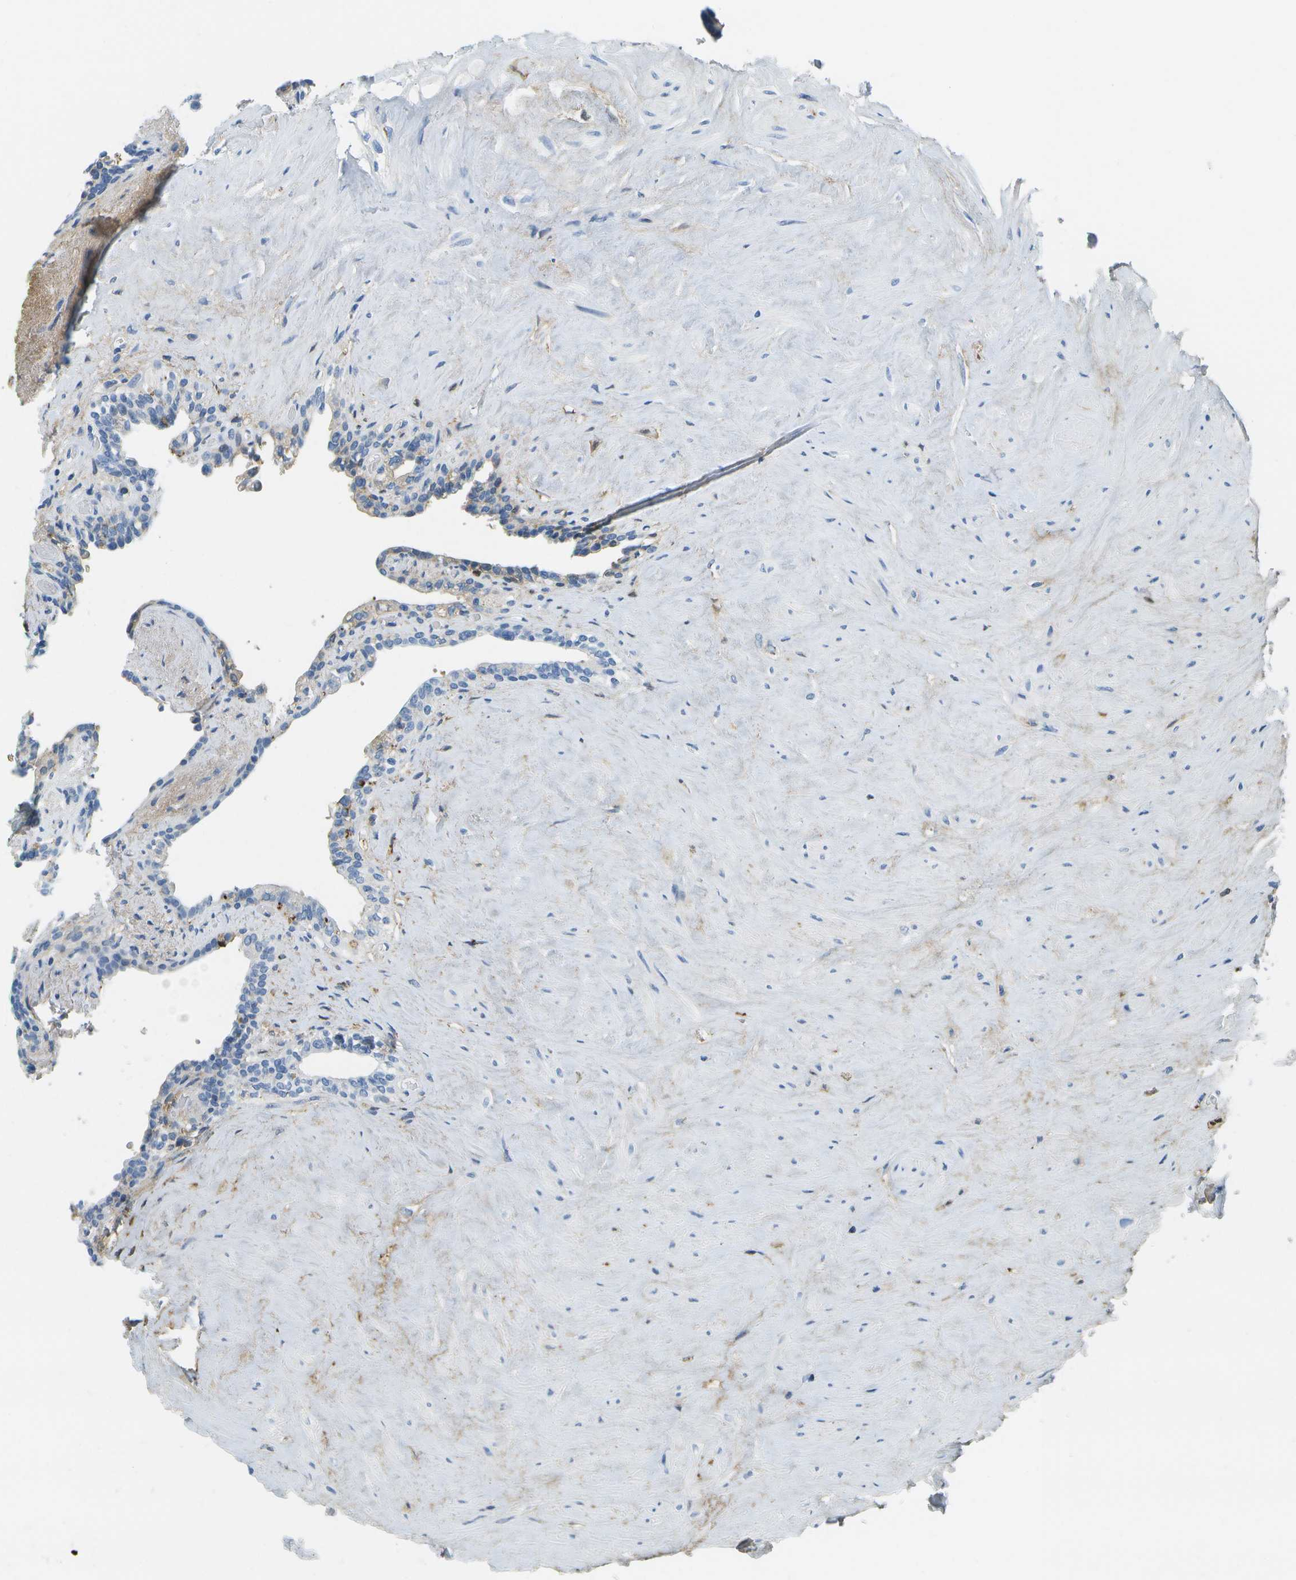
{"staining": {"intensity": "negative", "quantity": "none", "location": "none"}, "tissue": "seminal vesicle", "cell_type": "Glandular cells", "image_type": "normal", "snomed": [{"axis": "morphology", "description": "Normal tissue, NOS"}, {"axis": "topography", "description": "Seminal veicle"}], "caption": "Immunohistochemical staining of benign seminal vesicle shows no significant positivity in glandular cells. Brightfield microscopy of immunohistochemistry (IHC) stained with DAB (3,3'-diaminobenzidine) (brown) and hematoxylin (blue), captured at high magnification.", "gene": "SERPINA1", "patient": {"sex": "male", "age": 63}}